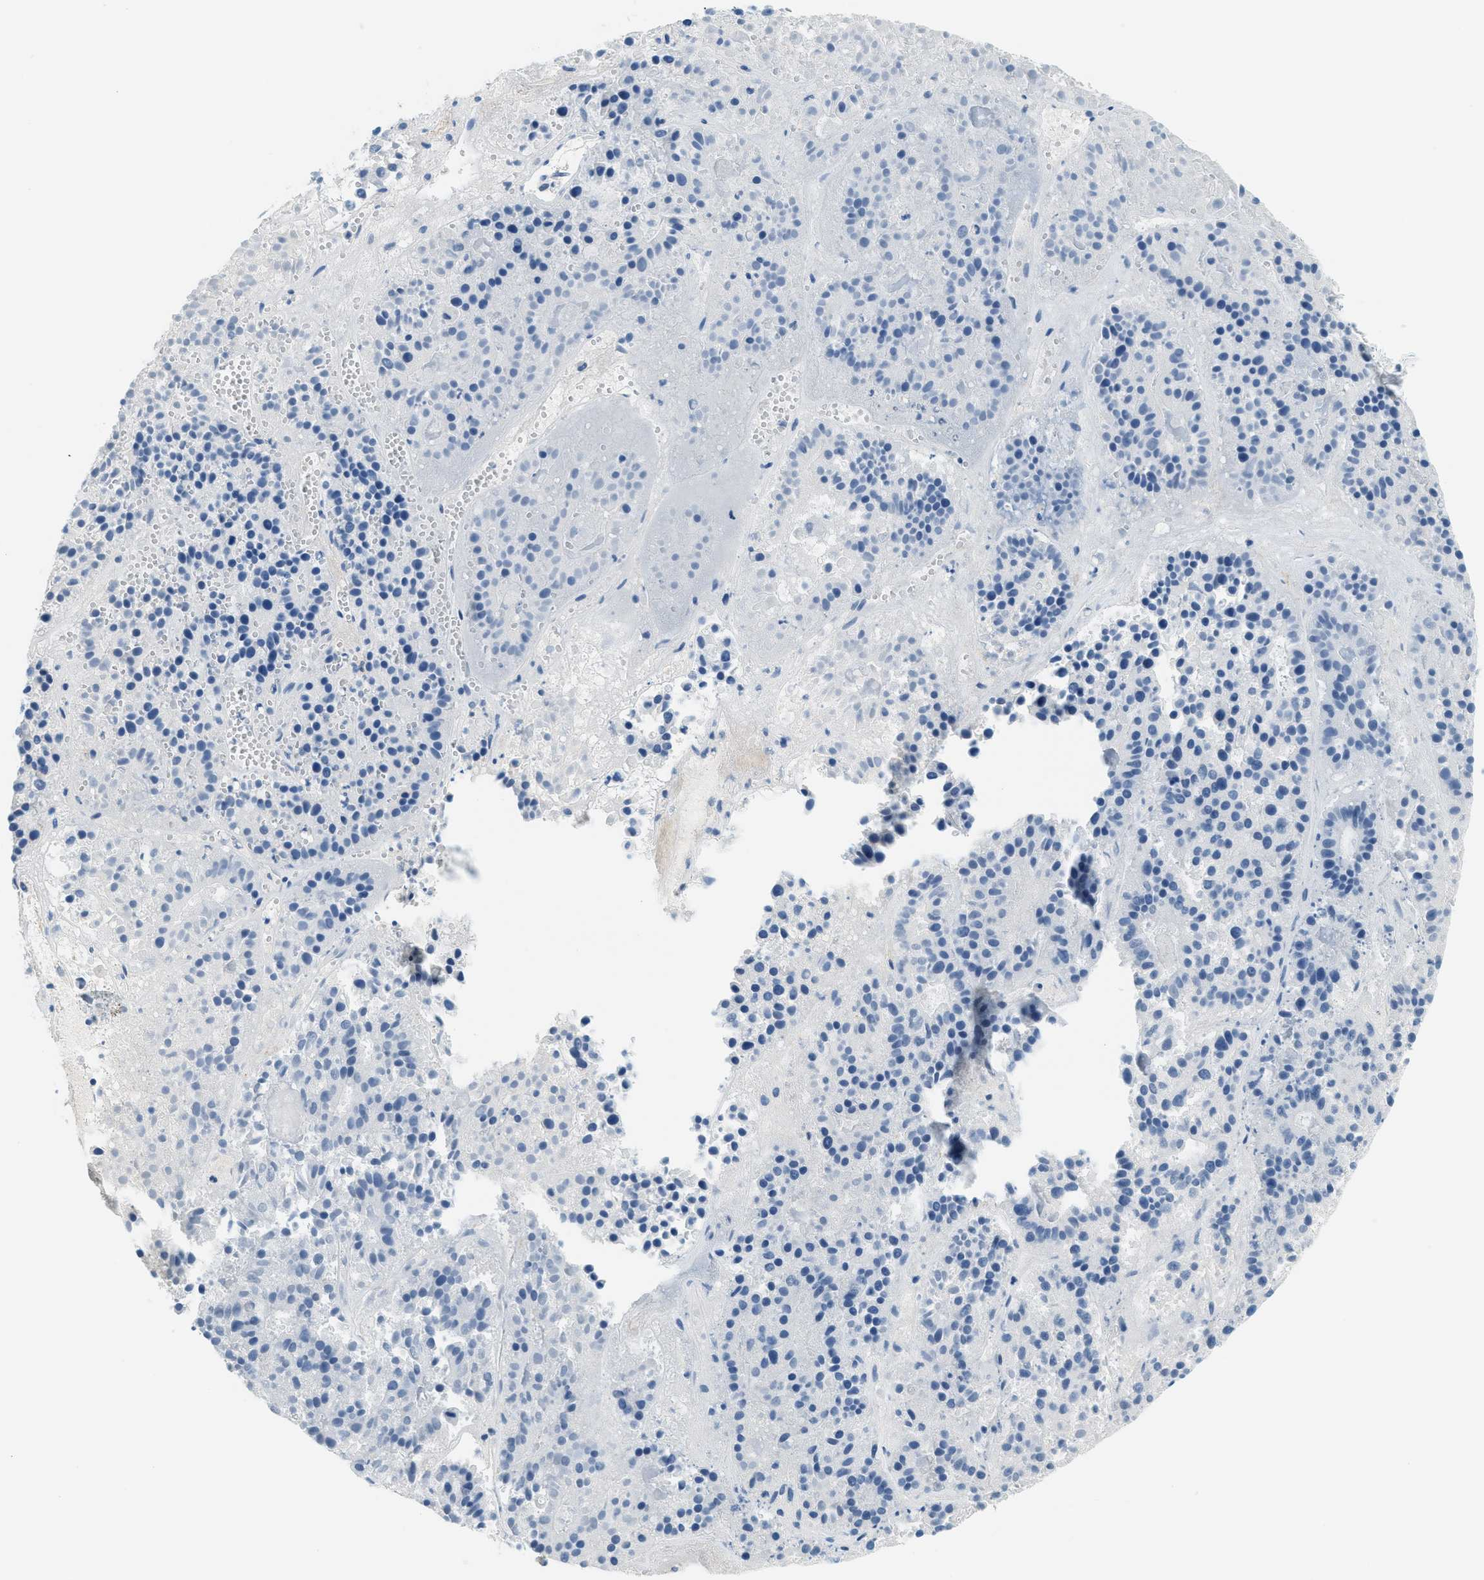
{"staining": {"intensity": "negative", "quantity": "none", "location": "none"}, "tissue": "pancreatic cancer", "cell_type": "Tumor cells", "image_type": "cancer", "snomed": [{"axis": "morphology", "description": "Adenocarcinoma, NOS"}, {"axis": "topography", "description": "Pancreas"}], "caption": "Human pancreatic cancer (adenocarcinoma) stained for a protein using immunohistochemistry displays no positivity in tumor cells.", "gene": "CYP4X1", "patient": {"sex": "male", "age": 50}}